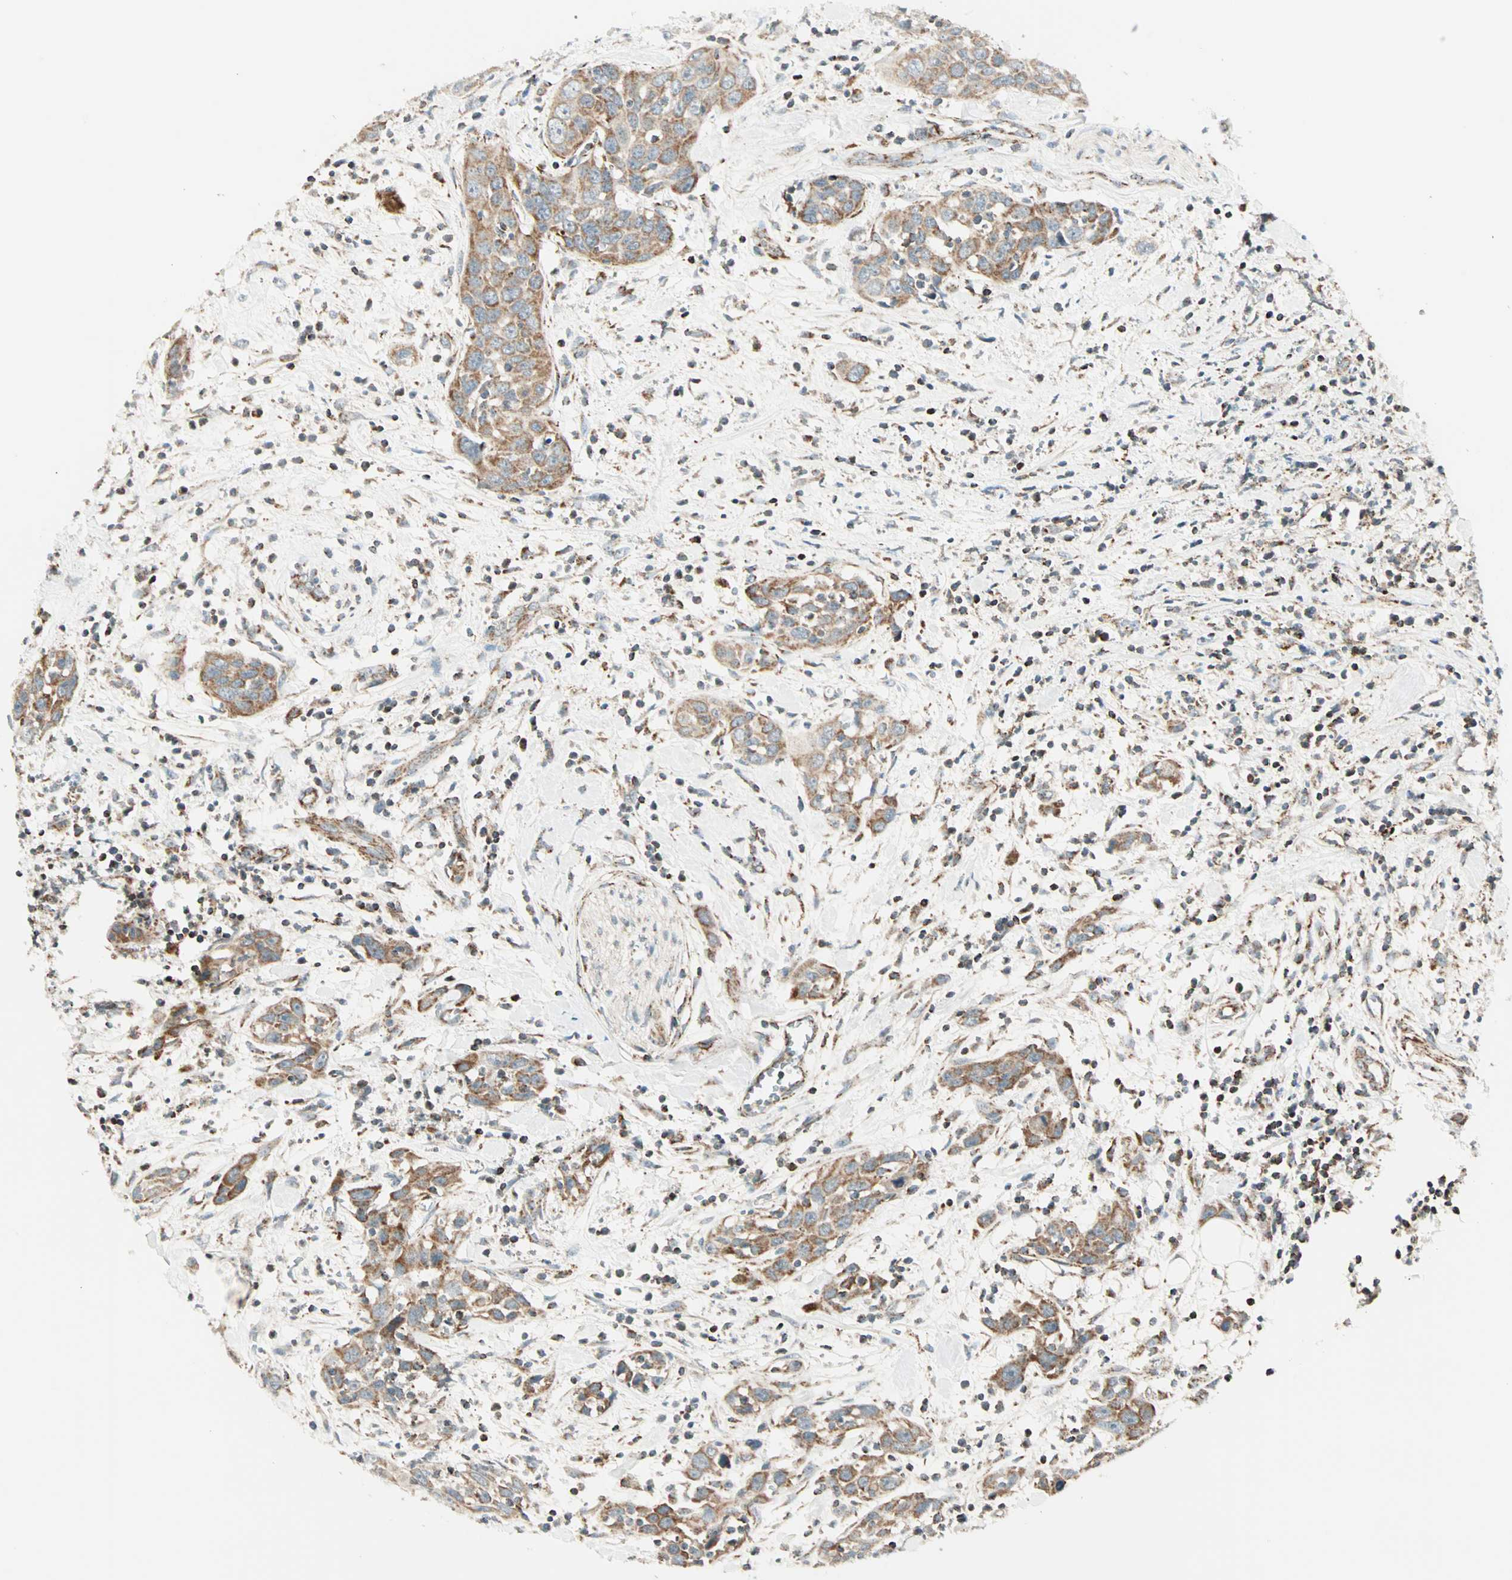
{"staining": {"intensity": "weak", "quantity": ">75%", "location": "cytoplasmic/membranous"}, "tissue": "head and neck cancer", "cell_type": "Tumor cells", "image_type": "cancer", "snomed": [{"axis": "morphology", "description": "Squamous cell carcinoma, NOS"}, {"axis": "topography", "description": "Oral tissue"}, {"axis": "topography", "description": "Head-Neck"}], "caption": "Immunohistochemistry (IHC) (DAB) staining of human head and neck cancer reveals weak cytoplasmic/membranous protein positivity in approximately >75% of tumor cells.", "gene": "SPRY4", "patient": {"sex": "female", "age": 50}}